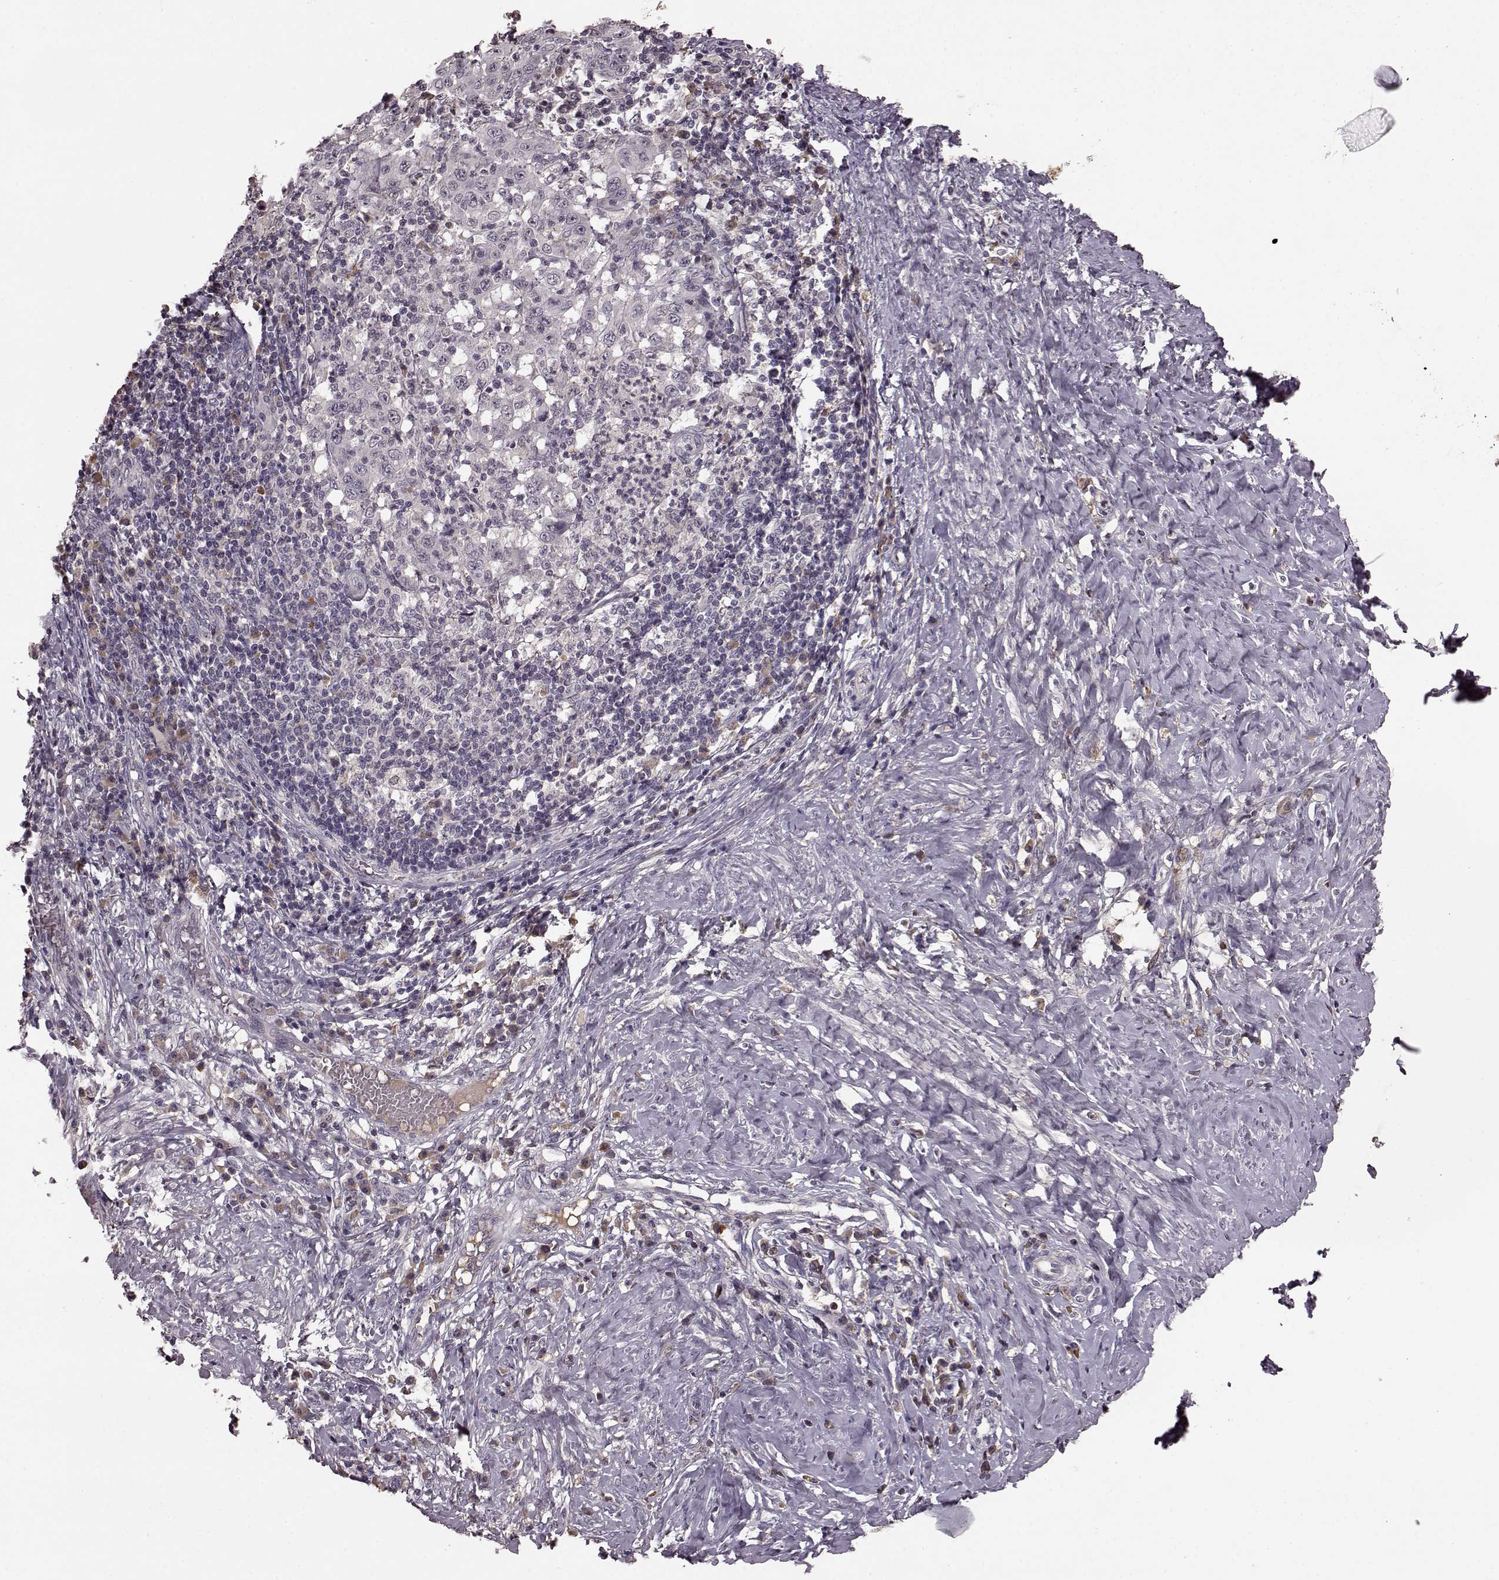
{"staining": {"intensity": "negative", "quantity": "none", "location": "none"}, "tissue": "cervical cancer", "cell_type": "Tumor cells", "image_type": "cancer", "snomed": [{"axis": "morphology", "description": "Squamous cell carcinoma, NOS"}, {"axis": "topography", "description": "Cervix"}], "caption": "A histopathology image of human cervical cancer is negative for staining in tumor cells. (DAB immunohistochemistry (IHC) with hematoxylin counter stain).", "gene": "NRL", "patient": {"sex": "female", "age": 46}}